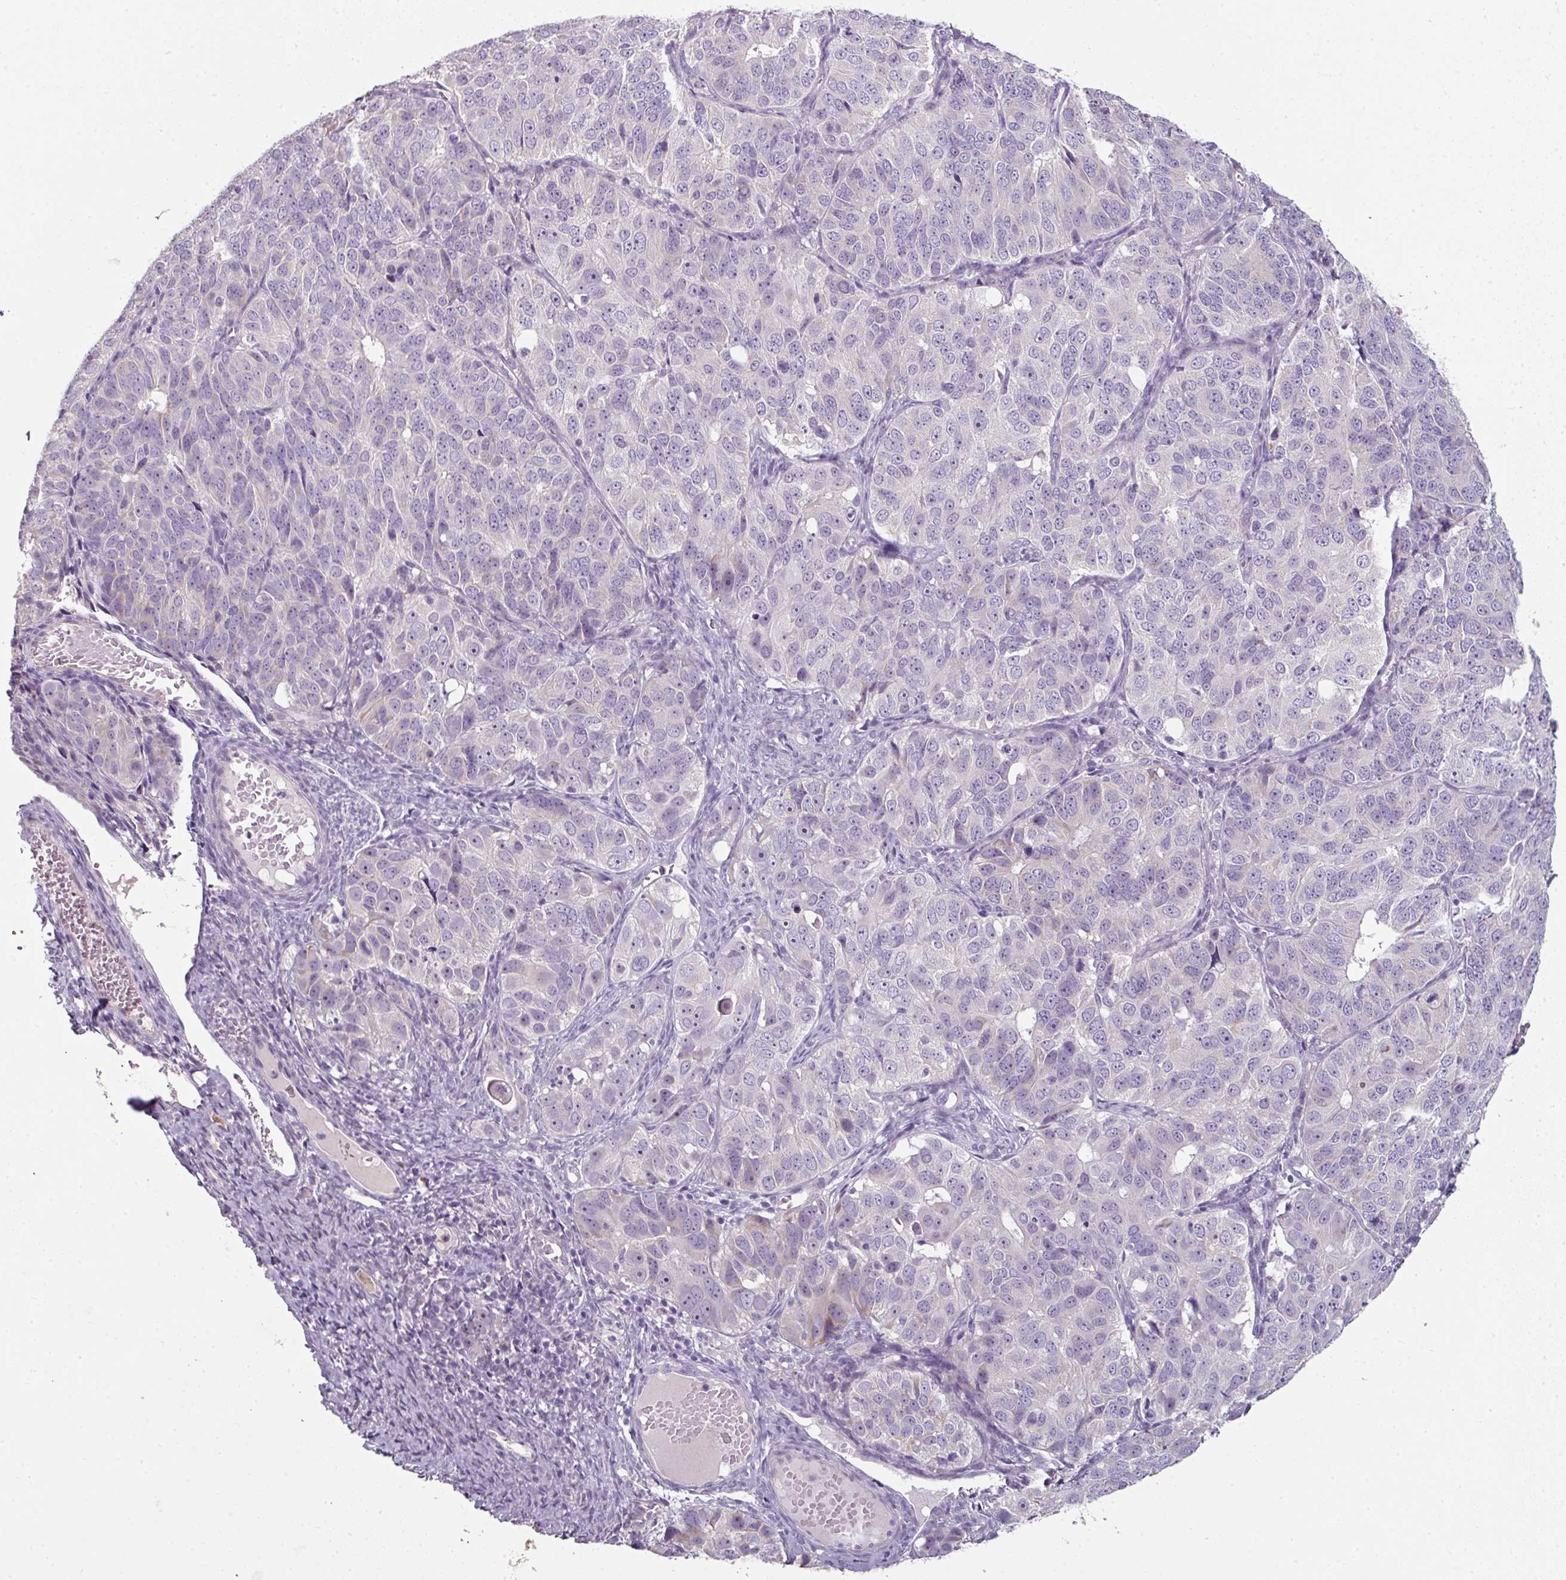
{"staining": {"intensity": "negative", "quantity": "none", "location": "none"}, "tissue": "ovarian cancer", "cell_type": "Tumor cells", "image_type": "cancer", "snomed": [{"axis": "morphology", "description": "Carcinoma, endometroid"}, {"axis": "topography", "description": "Ovary"}], "caption": "This is an immunohistochemistry image of human ovarian endometroid carcinoma. There is no staining in tumor cells.", "gene": "FHAD1", "patient": {"sex": "female", "age": 51}}